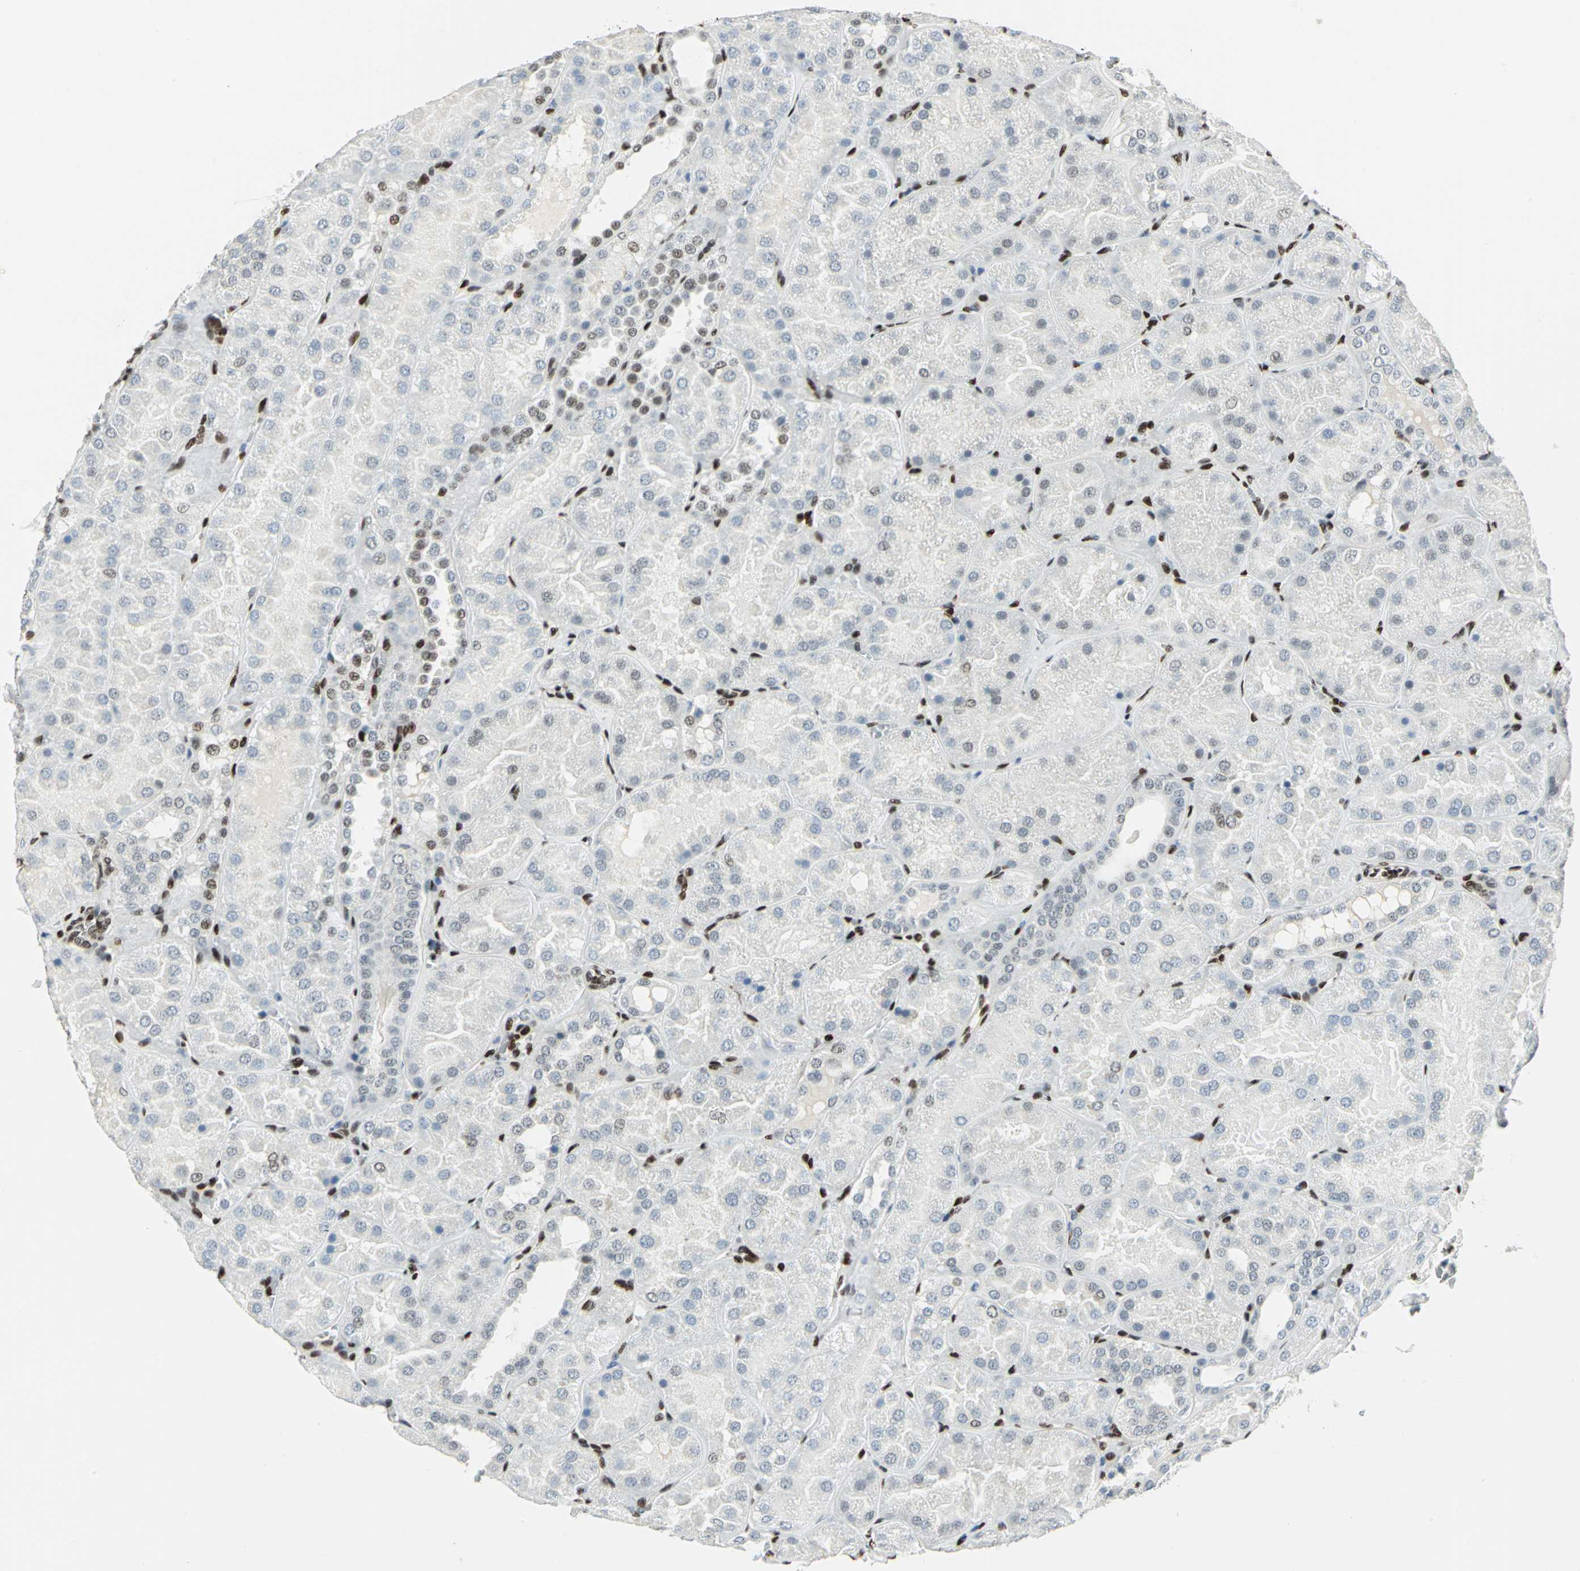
{"staining": {"intensity": "strong", "quantity": ">75%", "location": "nuclear"}, "tissue": "kidney", "cell_type": "Cells in glomeruli", "image_type": "normal", "snomed": [{"axis": "morphology", "description": "Normal tissue, NOS"}, {"axis": "topography", "description": "Kidney"}], "caption": "A high-resolution photomicrograph shows immunohistochemistry (IHC) staining of benign kidney, which demonstrates strong nuclear positivity in about >75% of cells in glomeruli.", "gene": "MEIS2", "patient": {"sex": "male", "age": 28}}